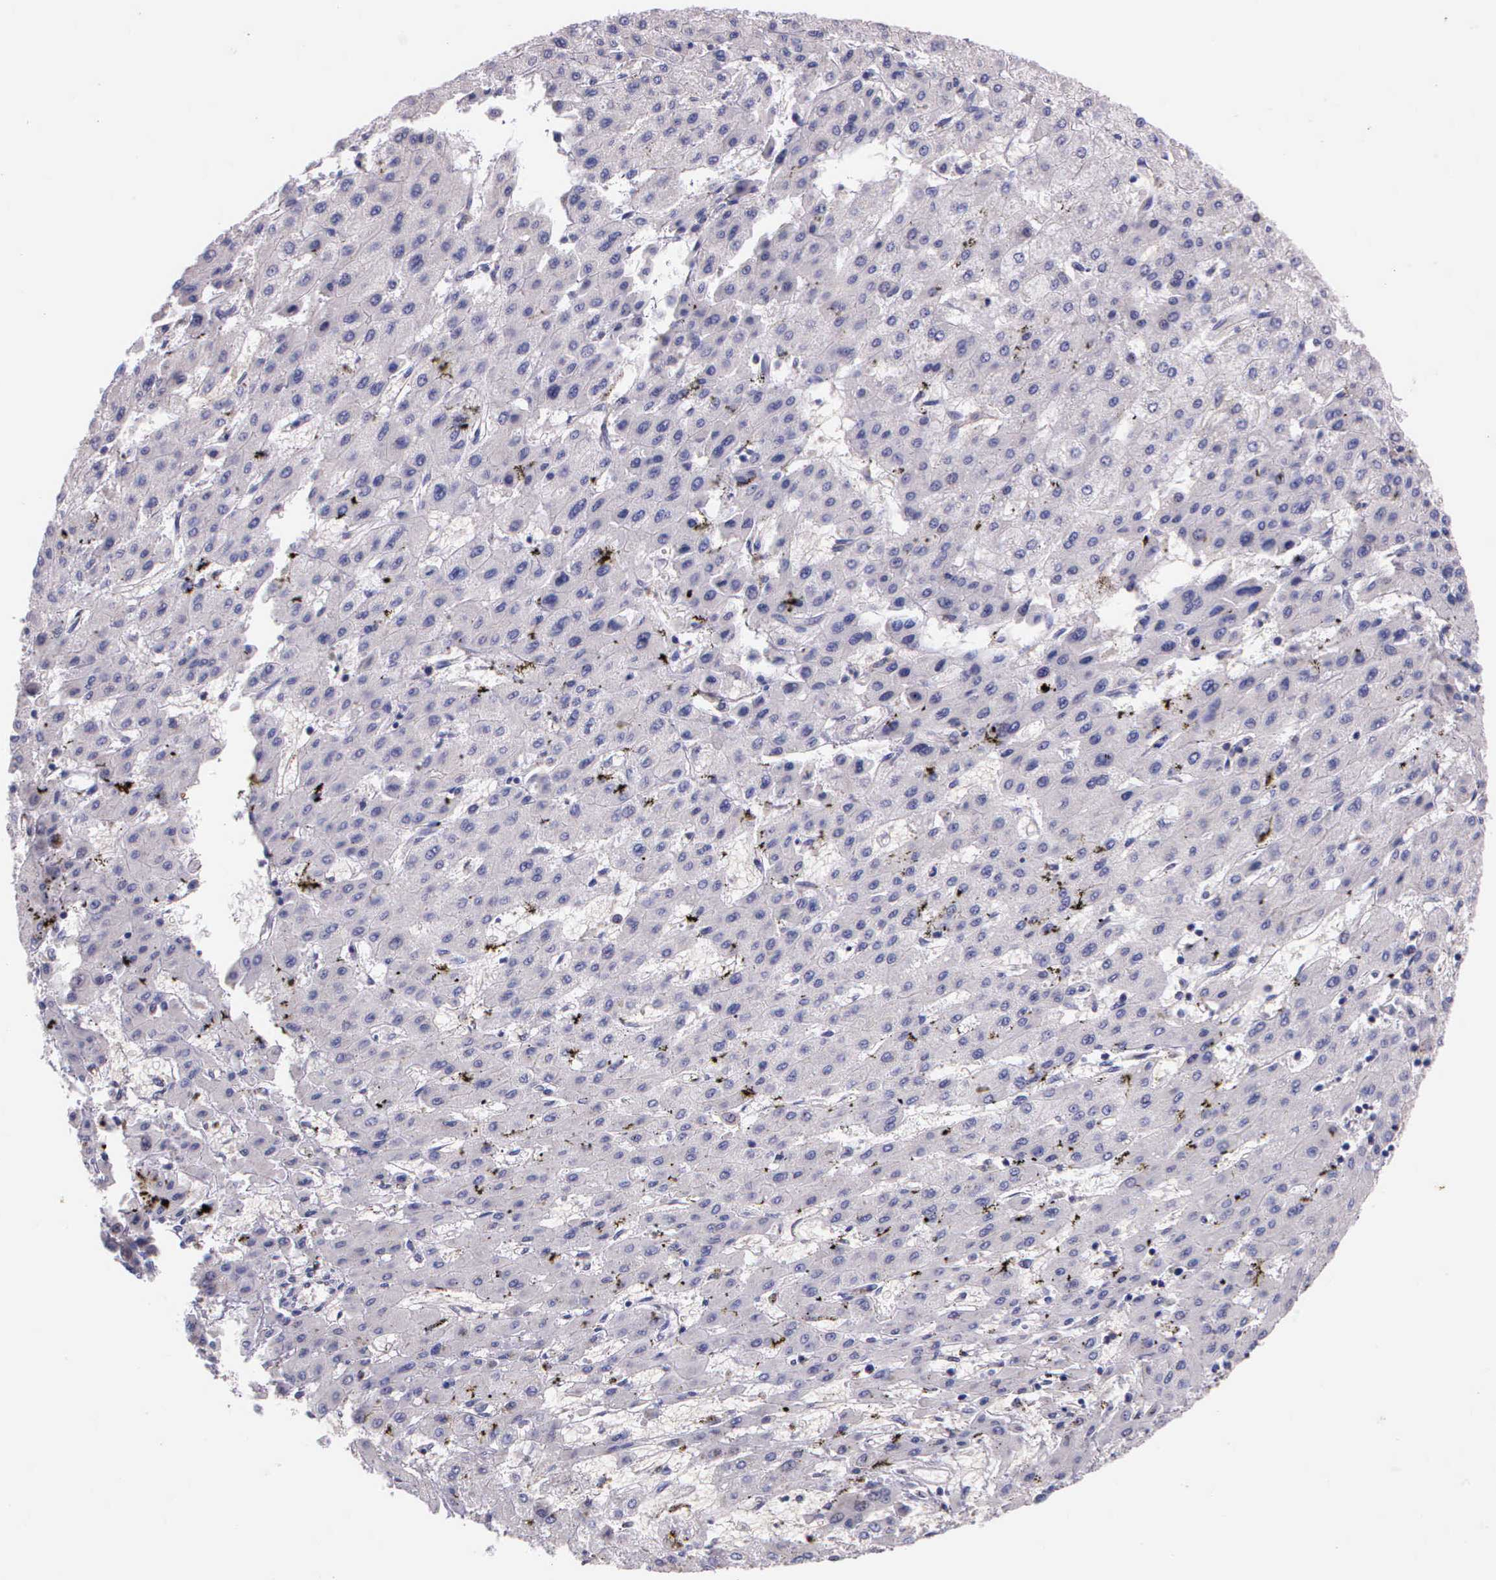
{"staining": {"intensity": "negative", "quantity": "none", "location": "none"}, "tissue": "liver cancer", "cell_type": "Tumor cells", "image_type": "cancer", "snomed": [{"axis": "morphology", "description": "Carcinoma, Hepatocellular, NOS"}, {"axis": "topography", "description": "Liver"}], "caption": "Liver cancer stained for a protein using immunohistochemistry (IHC) demonstrates no expression tumor cells.", "gene": "IGBP1", "patient": {"sex": "female", "age": 52}}